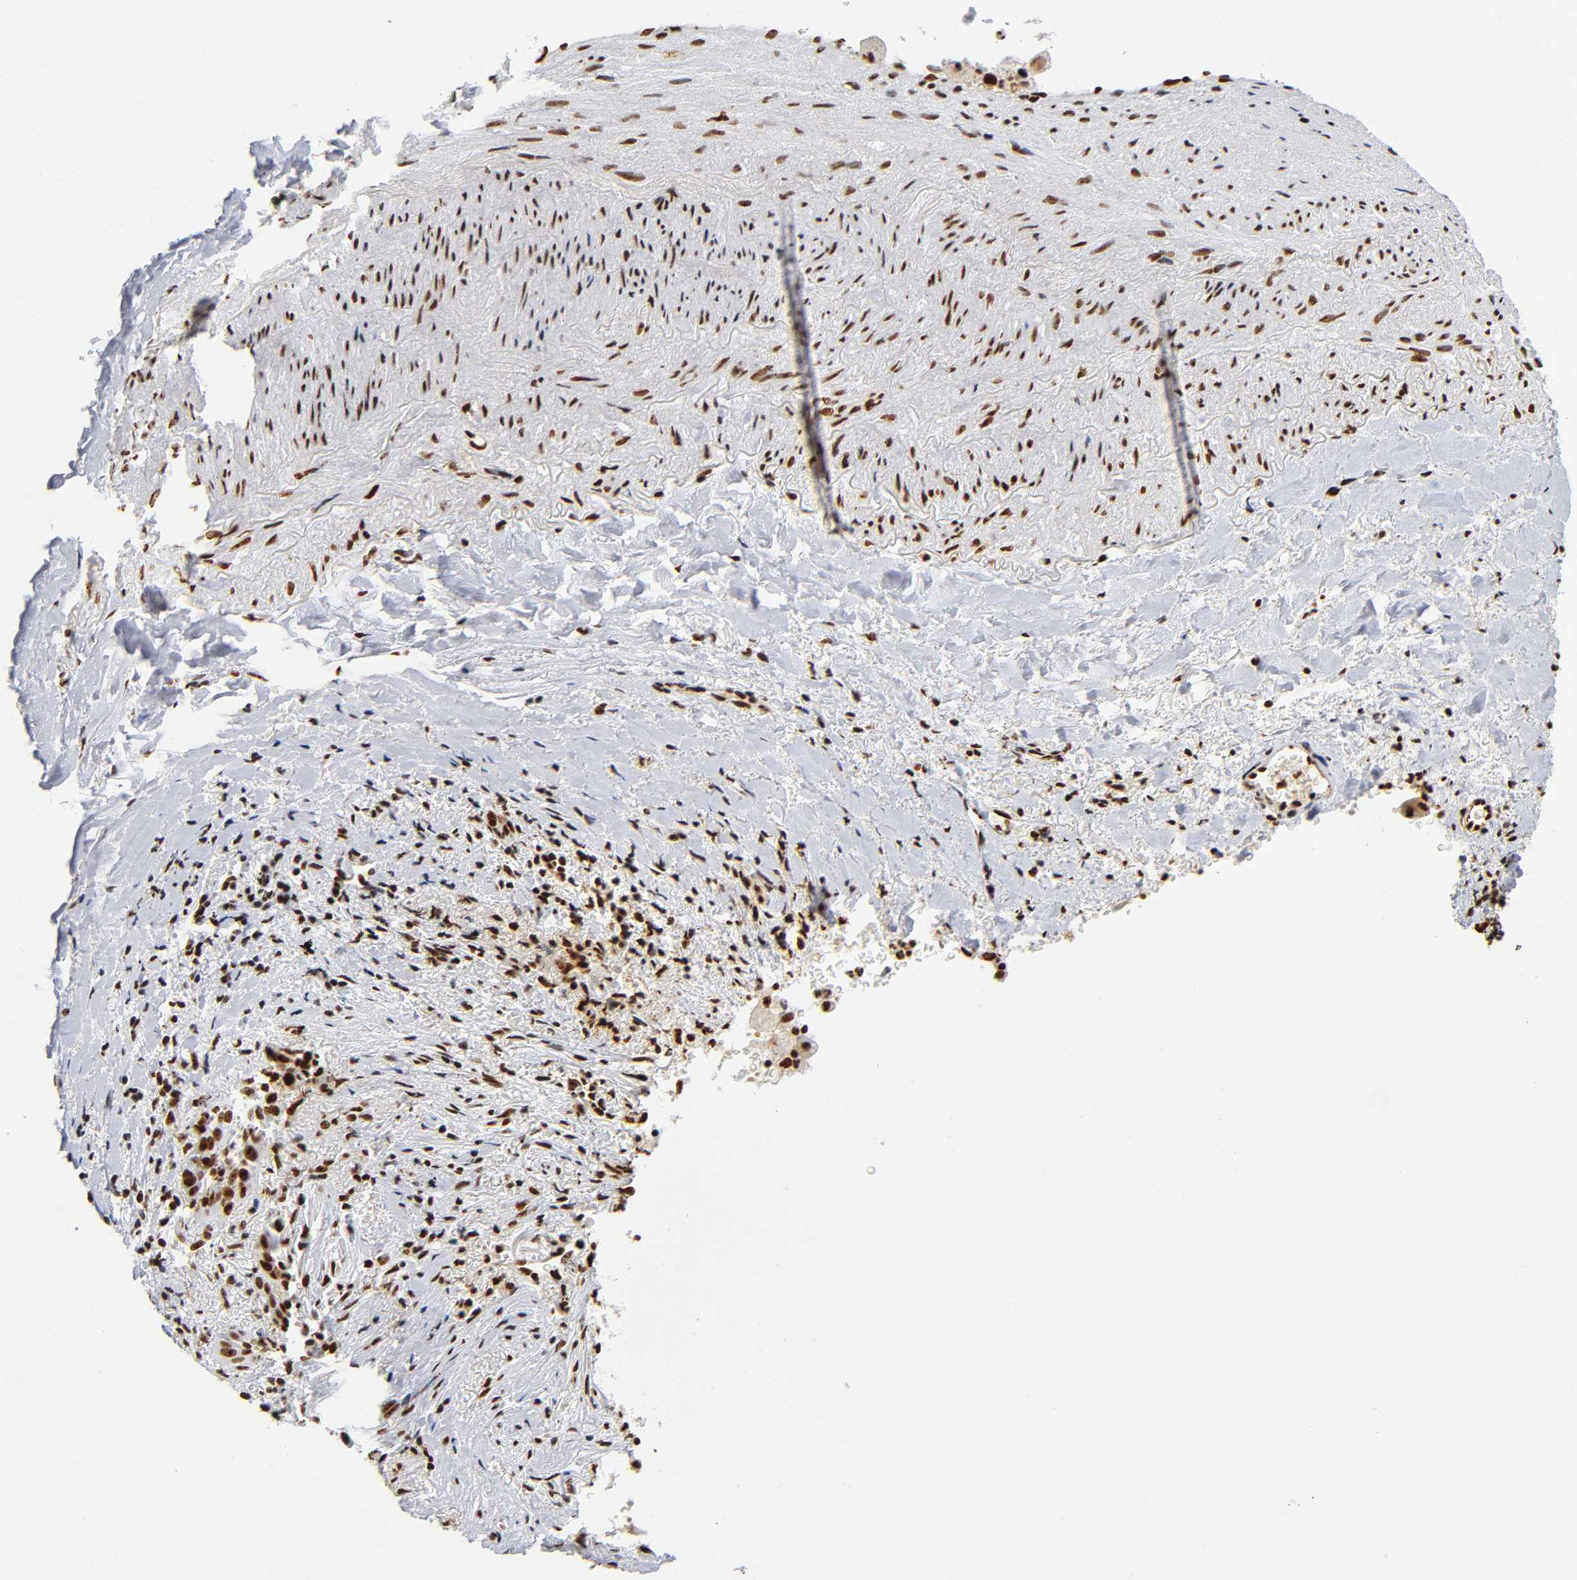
{"staining": {"intensity": "strong", "quantity": ">75%", "location": "nuclear"}, "tissue": "lung cancer", "cell_type": "Tumor cells", "image_type": "cancer", "snomed": [{"axis": "morphology", "description": "Squamous cell carcinoma, NOS"}, {"axis": "topography", "description": "Lung"}], "caption": "A high-resolution image shows immunohistochemistry staining of squamous cell carcinoma (lung), which exhibits strong nuclear positivity in about >75% of tumor cells.", "gene": "UBTF", "patient": {"sex": "male", "age": 54}}